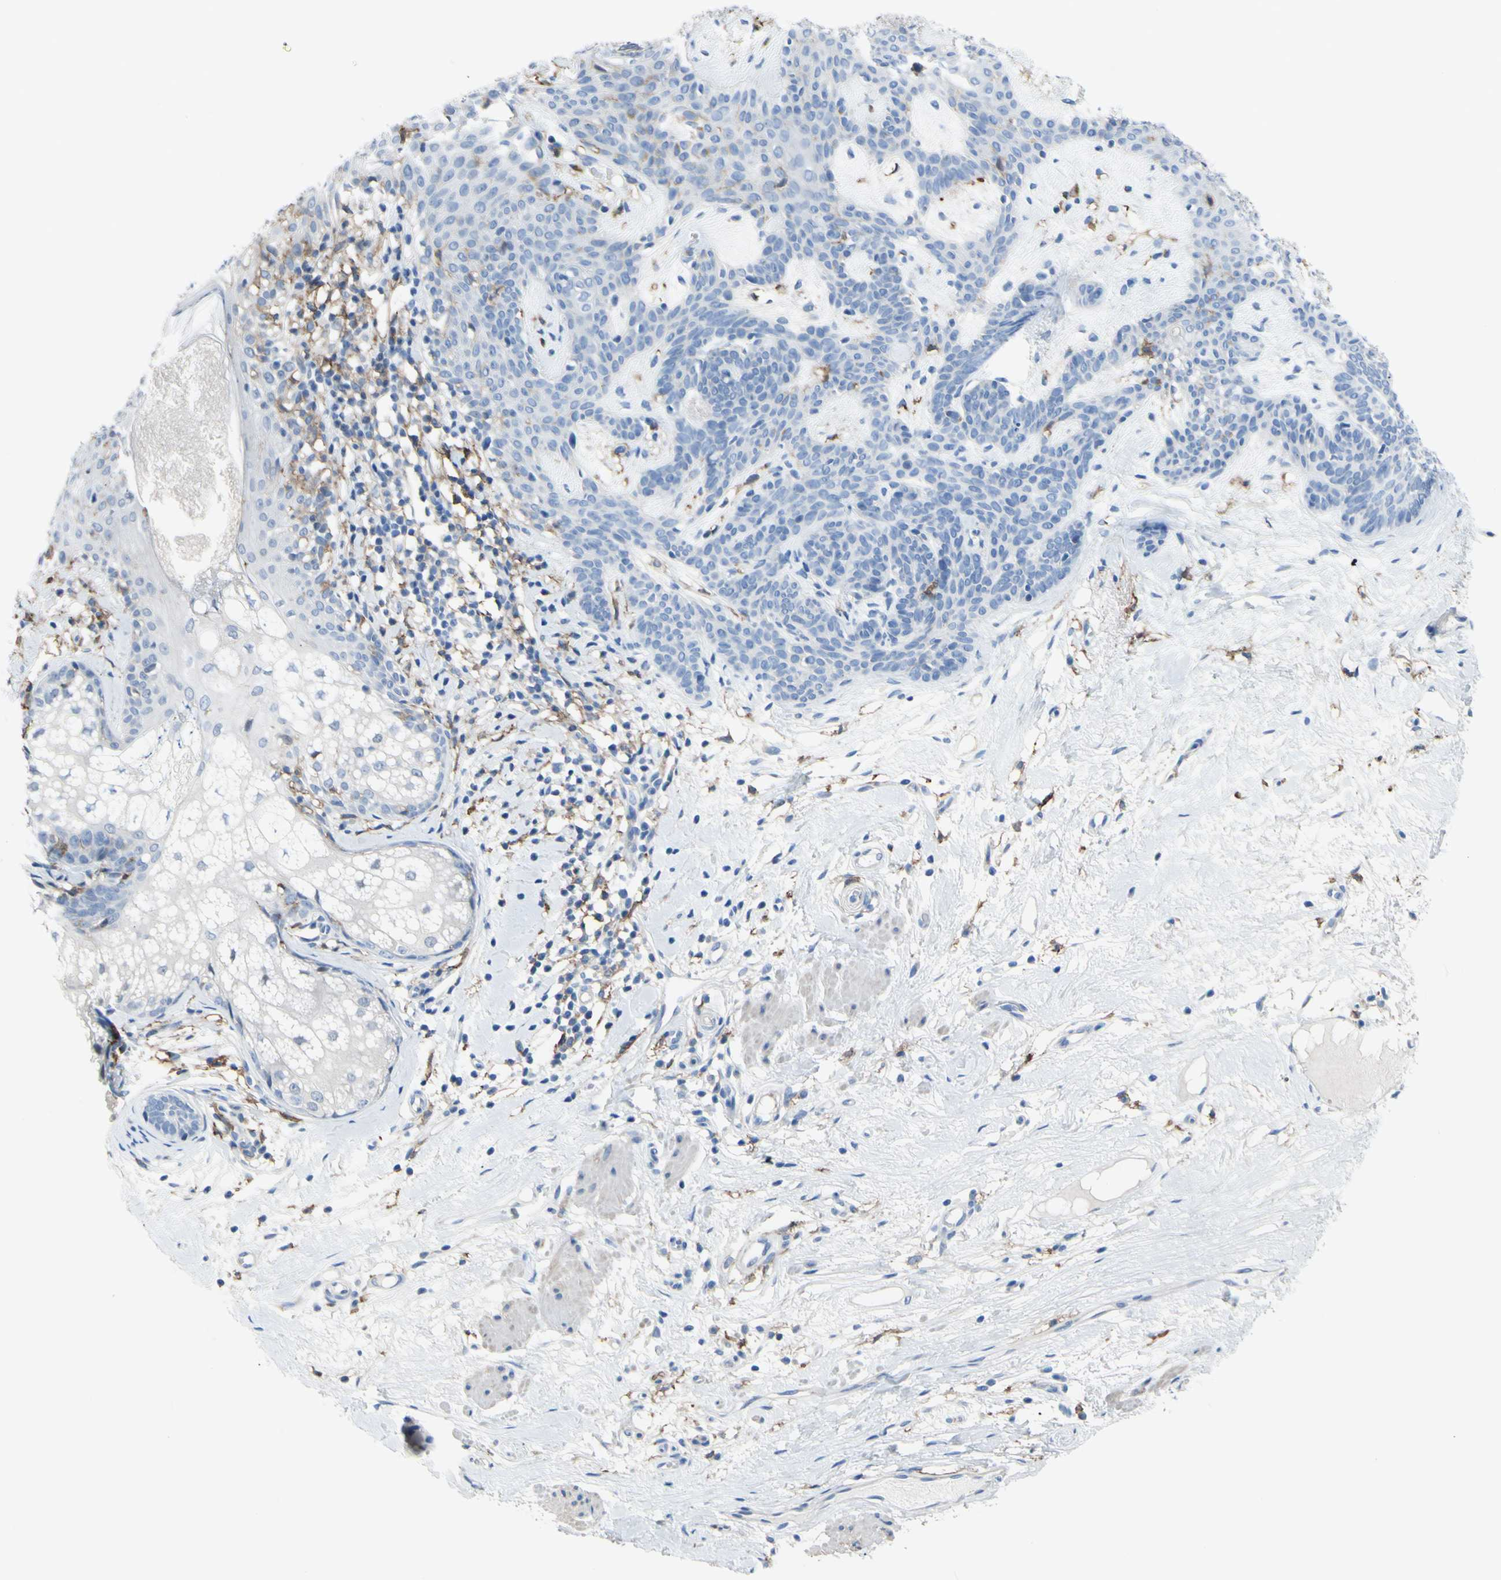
{"staining": {"intensity": "negative", "quantity": "none", "location": "none"}, "tissue": "skin cancer", "cell_type": "Tumor cells", "image_type": "cancer", "snomed": [{"axis": "morphology", "description": "Developmental malformation"}, {"axis": "morphology", "description": "Basal cell carcinoma"}, {"axis": "topography", "description": "Skin"}], "caption": "An immunohistochemistry (IHC) histopathology image of skin basal cell carcinoma is shown. There is no staining in tumor cells of skin basal cell carcinoma.", "gene": "FCGR2A", "patient": {"sex": "female", "age": 62}}